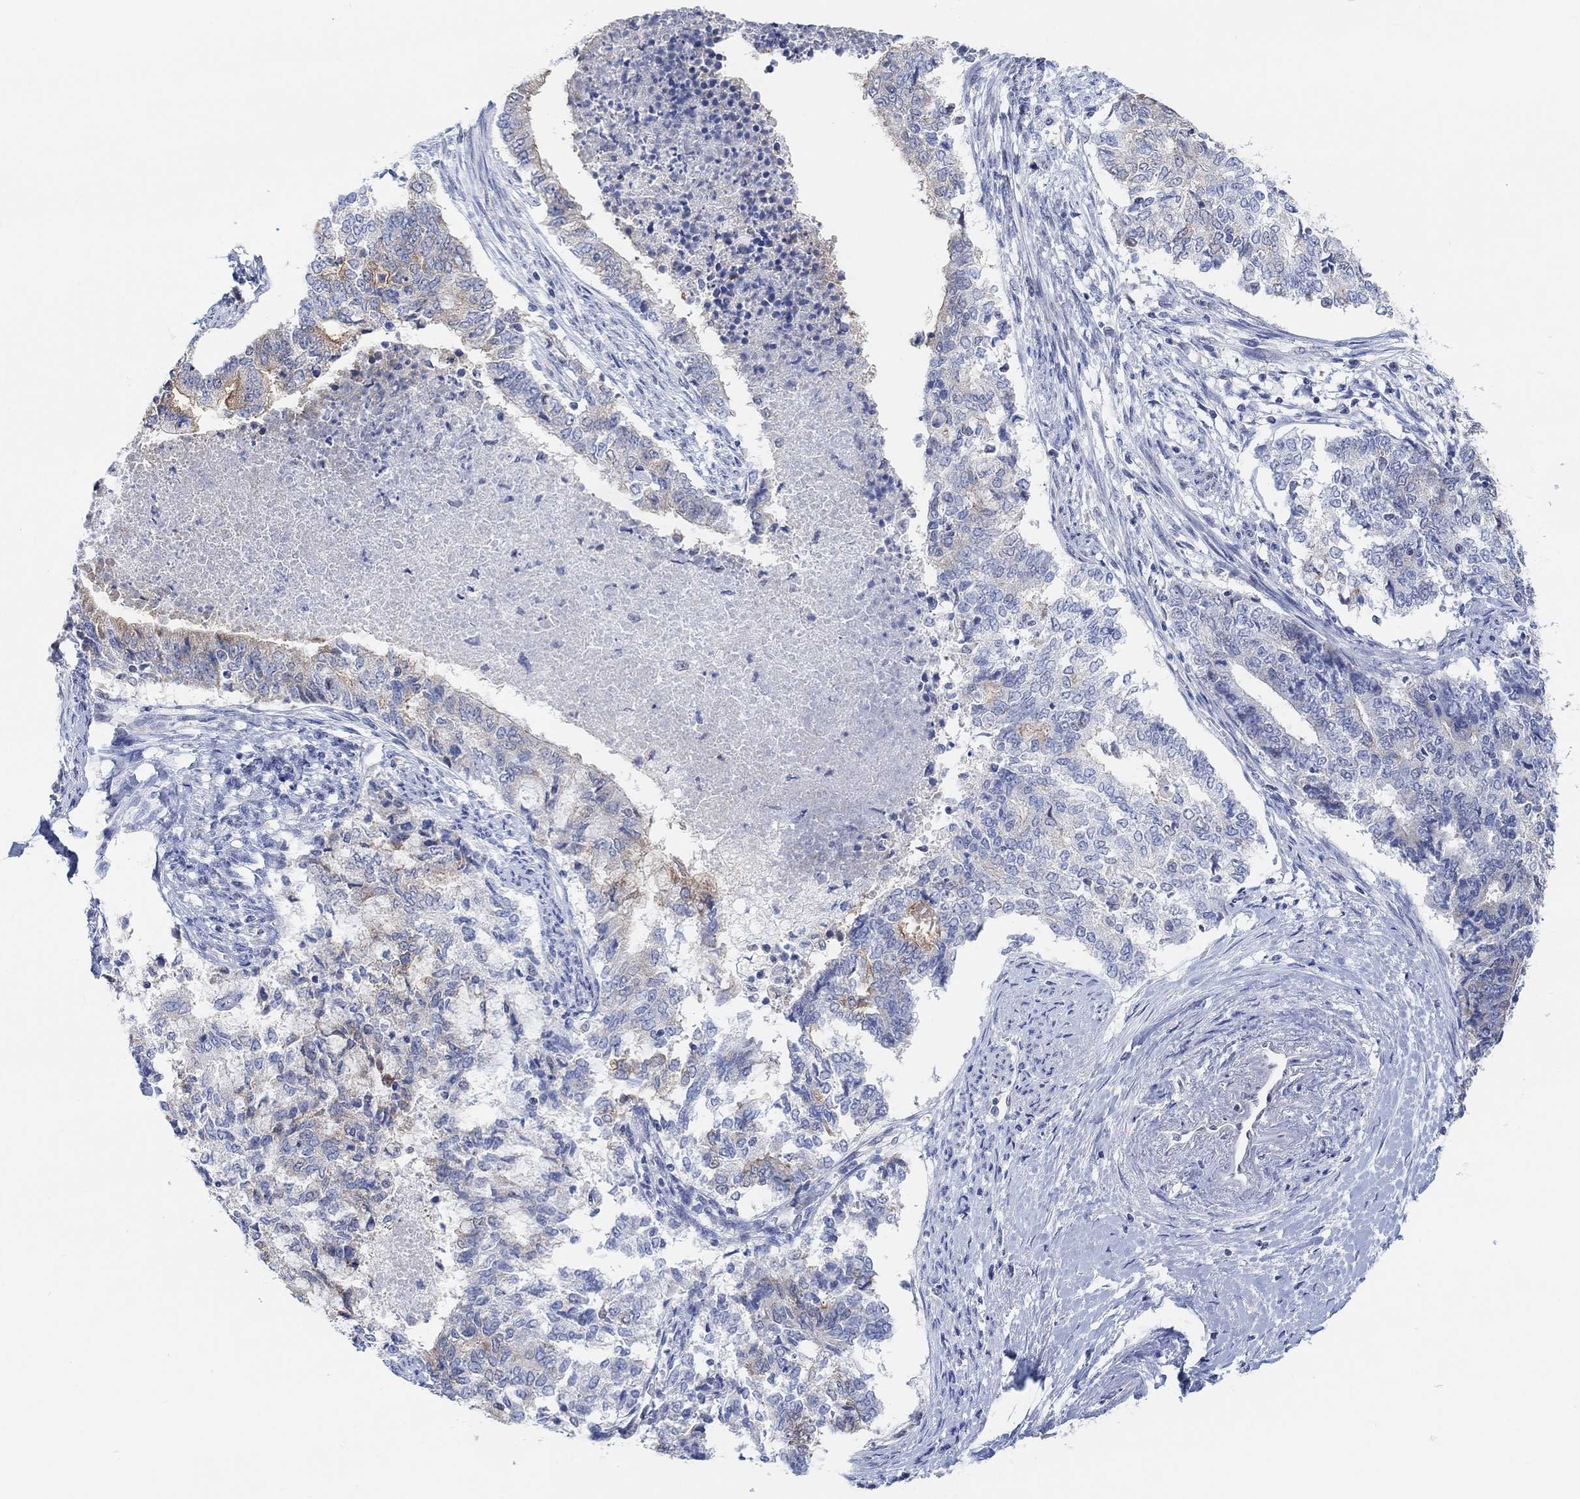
{"staining": {"intensity": "moderate", "quantity": "<25%", "location": "cytoplasmic/membranous"}, "tissue": "endometrial cancer", "cell_type": "Tumor cells", "image_type": "cancer", "snomed": [{"axis": "morphology", "description": "Adenocarcinoma, NOS"}, {"axis": "topography", "description": "Endometrium"}], "caption": "This is an image of immunohistochemistry (IHC) staining of adenocarcinoma (endometrial), which shows moderate staining in the cytoplasmic/membranous of tumor cells.", "gene": "MUC1", "patient": {"sex": "female", "age": 65}}